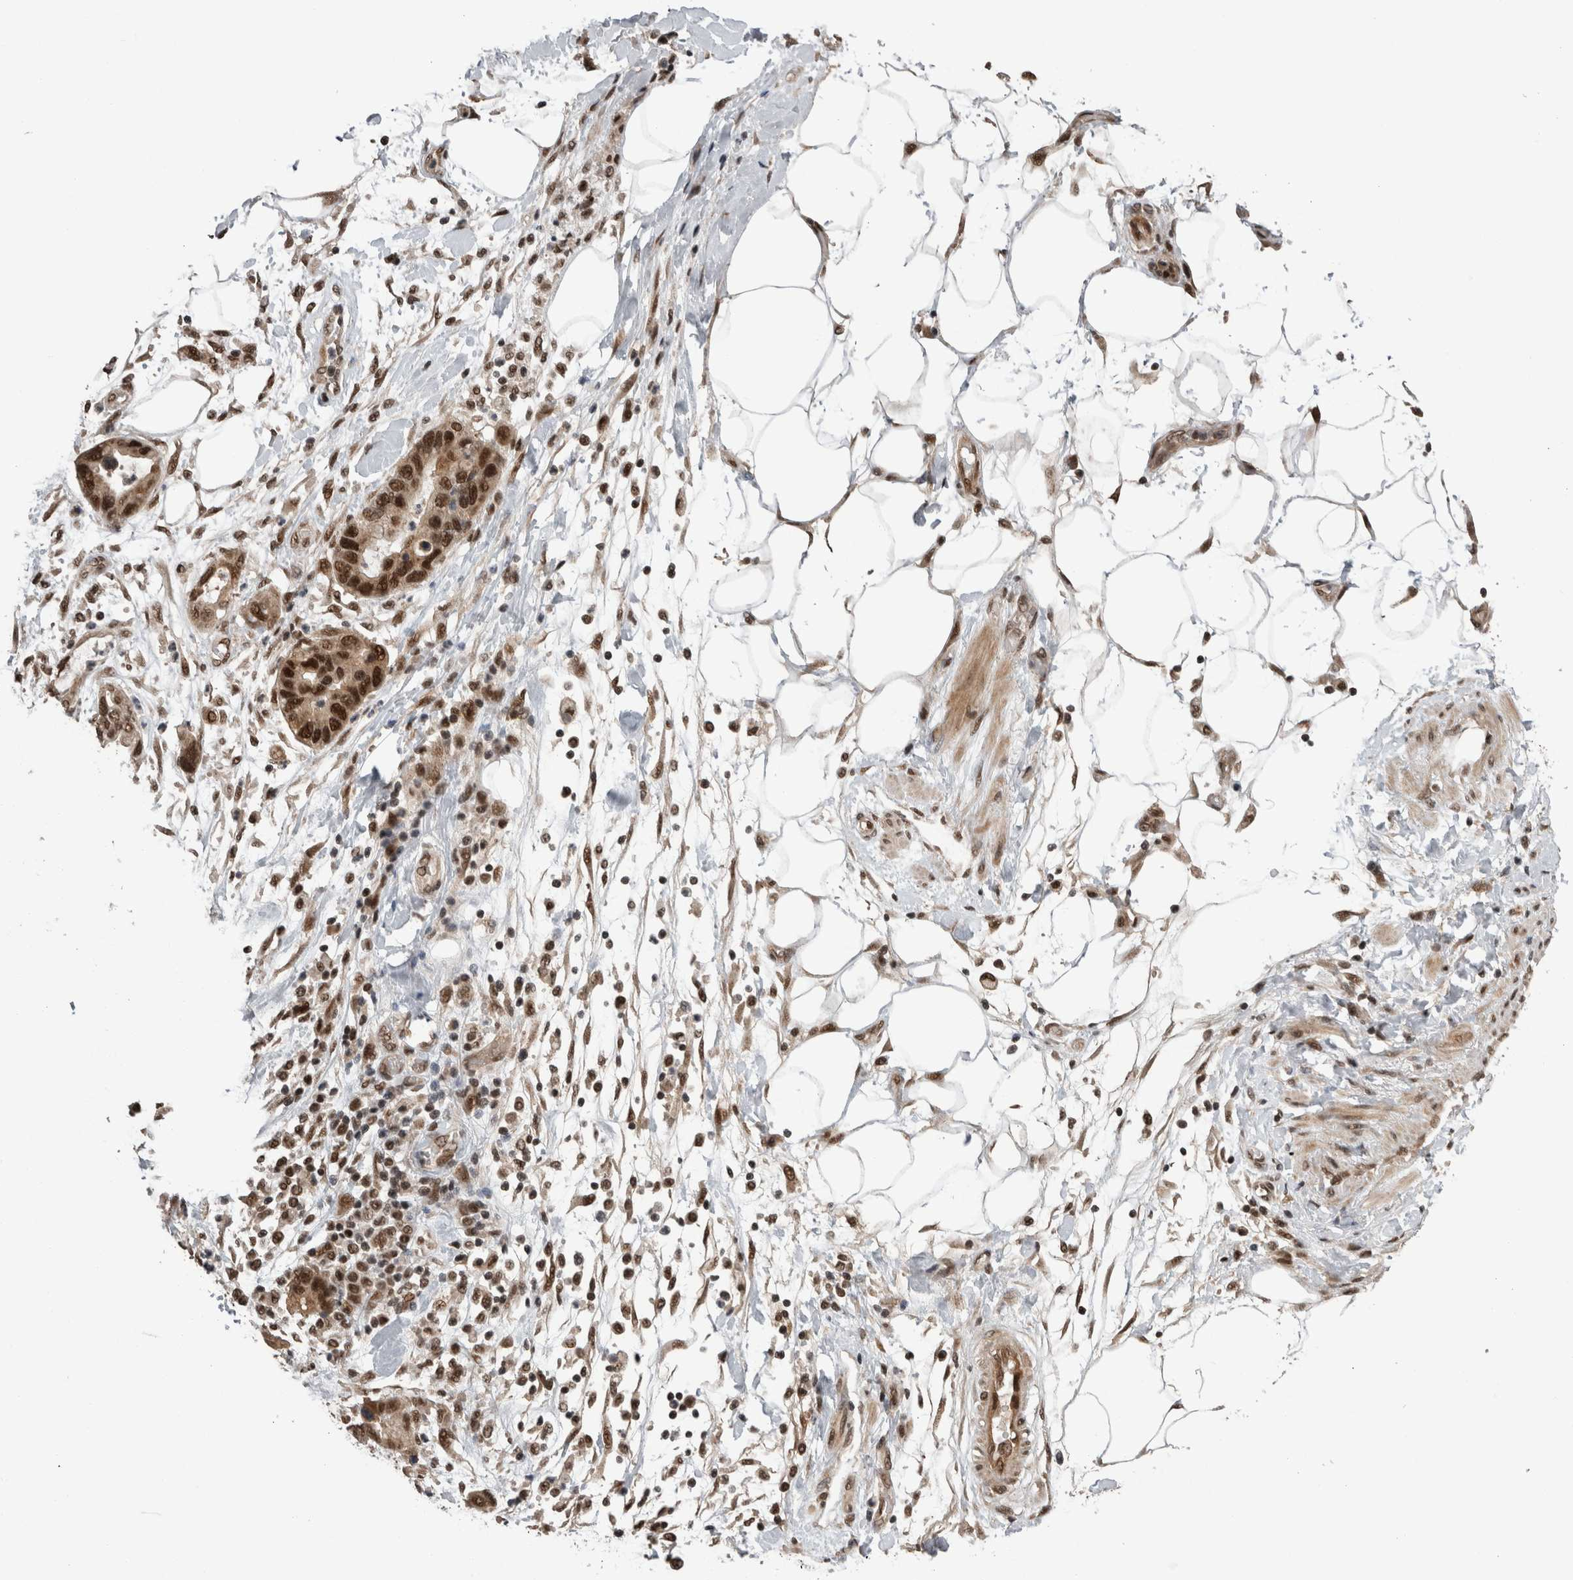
{"staining": {"intensity": "strong", "quantity": ">75%", "location": "nuclear"}, "tissue": "pancreatic cancer", "cell_type": "Tumor cells", "image_type": "cancer", "snomed": [{"axis": "morphology", "description": "Normal tissue, NOS"}, {"axis": "morphology", "description": "Adenocarcinoma, NOS"}, {"axis": "topography", "description": "Pancreas"}], "caption": "Strong nuclear staining is appreciated in about >75% of tumor cells in pancreatic adenocarcinoma.", "gene": "CPSF2", "patient": {"sex": "female", "age": 71}}